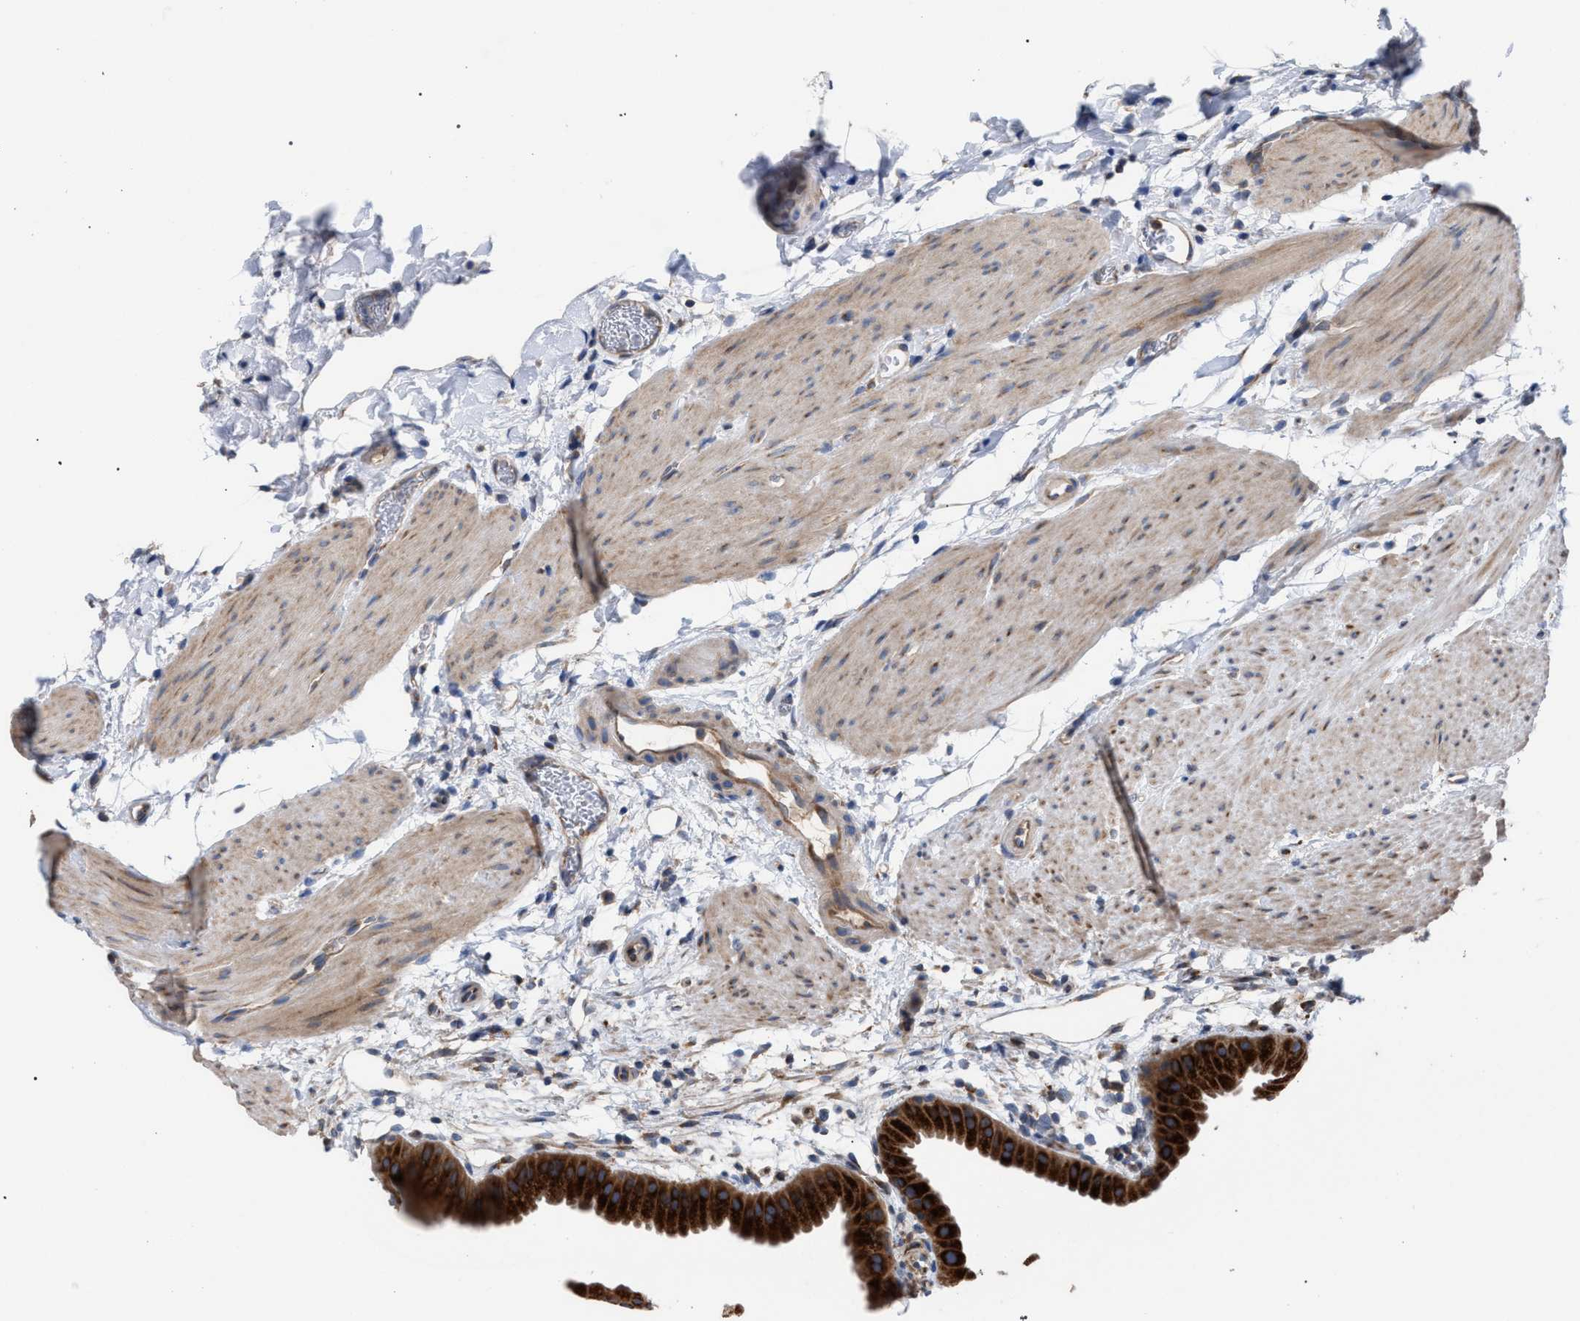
{"staining": {"intensity": "strong", "quantity": ">75%", "location": "cytoplasmic/membranous"}, "tissue": "gallbladder", "cell_type": "Glandular cells", "image_type": "normal", "snomed": [{"axis": "morphology", "description": "Normal tissue, NOS"}, {"axis": "topography", "description": "Gallbladder"}], "caption": "High-power microscopy captured an IHC photomicrograph of normal gallbladder, revealing strong cytoplasmic/membranous positivity in about >75% of glandular cells. (Stains: DAB (3,3'-diaminobenzidine) in brown, nuclei in blue, Microscopy: brightfield microscopy at high magnification).", "gene": "CDR2L", "patient": {"sex": "female", "age": 64}}